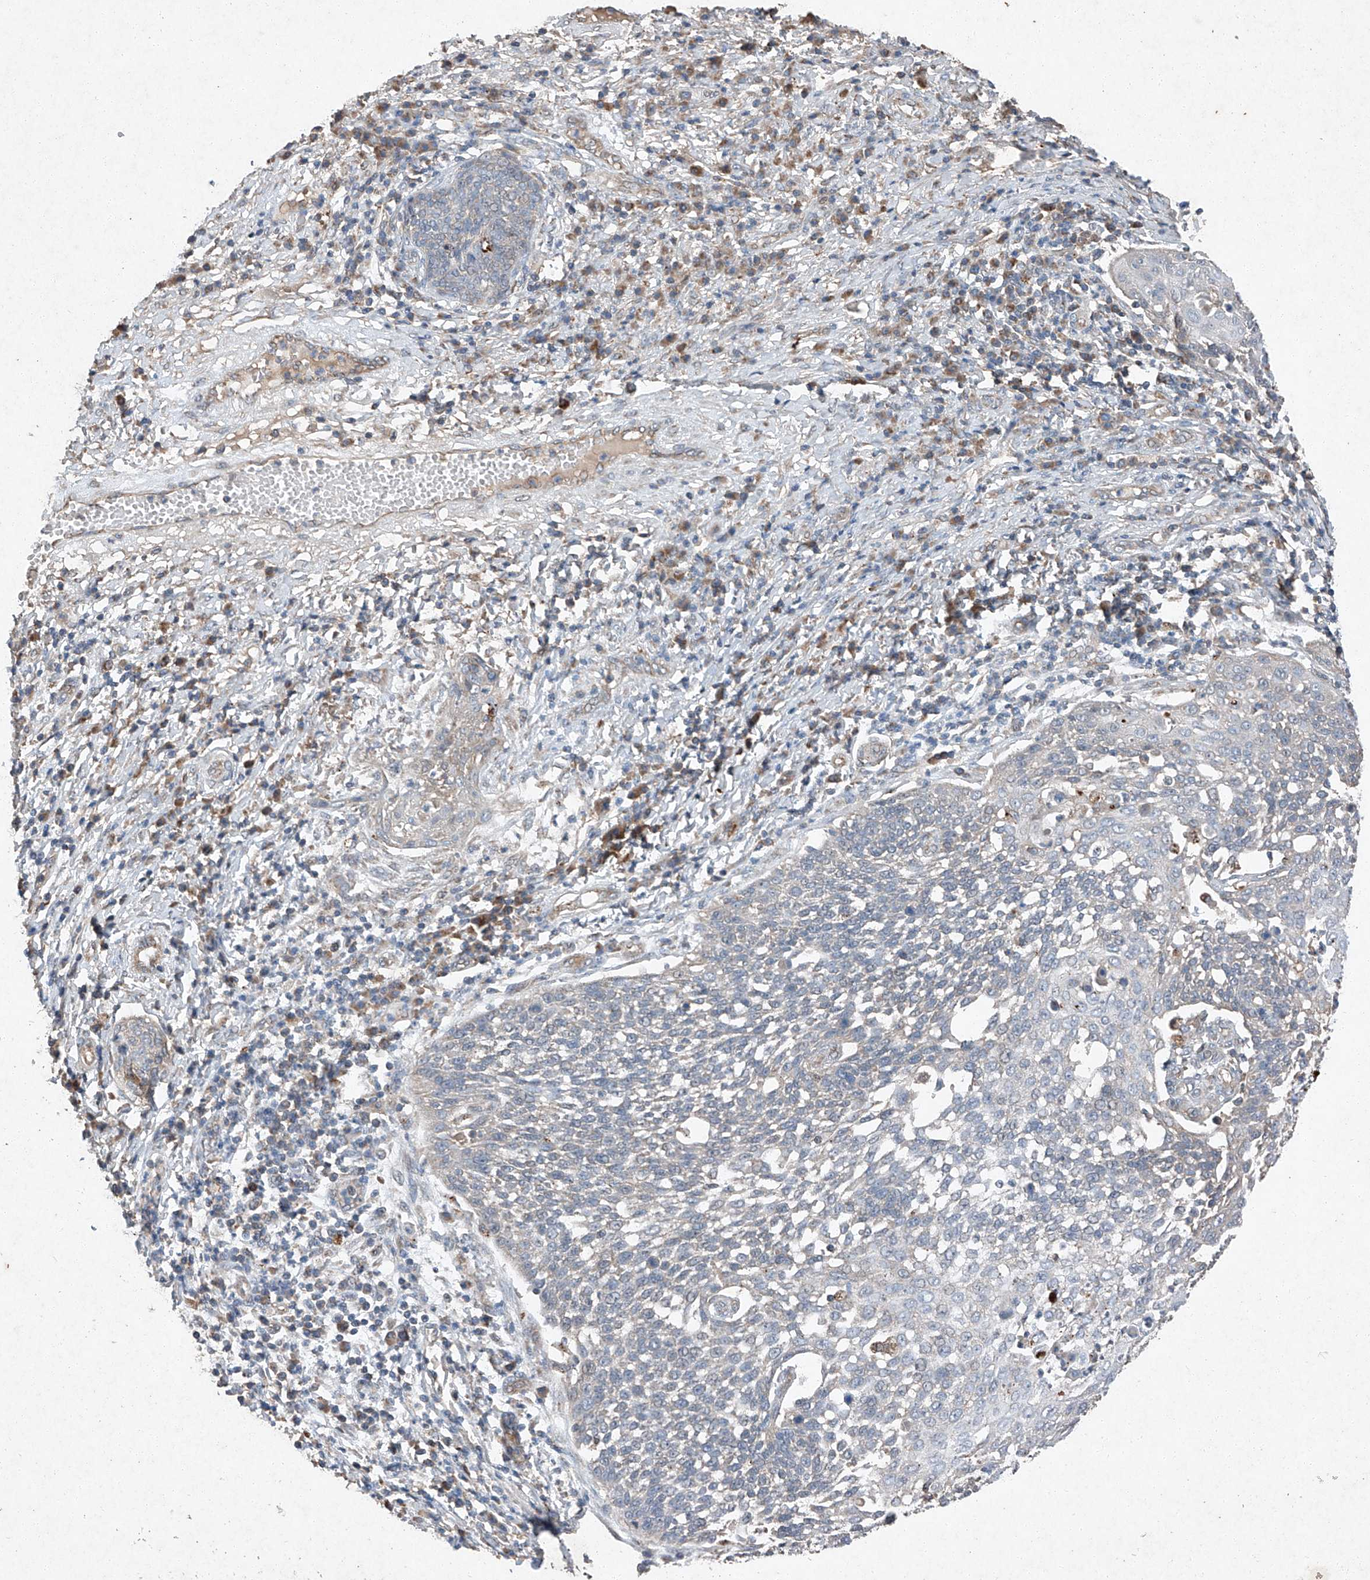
{"staining": {"intensity": "negative", "quantity": "none", "location": "none"}, "tissue": "cervical cancer", "cell_type": "Tumor cells", "image_type": "cancer", "snomed": [{"axis": "morphology", "description": "Squamous cell carcinoma, NOS"}, {"axis": "topography", "description": "Cervix"}], "caption": "Image shows no protein expression in tumor cells of cervical cancer tissue.", "gene": "RUSC1", "patient": {"sex": "female", "age": 34}}